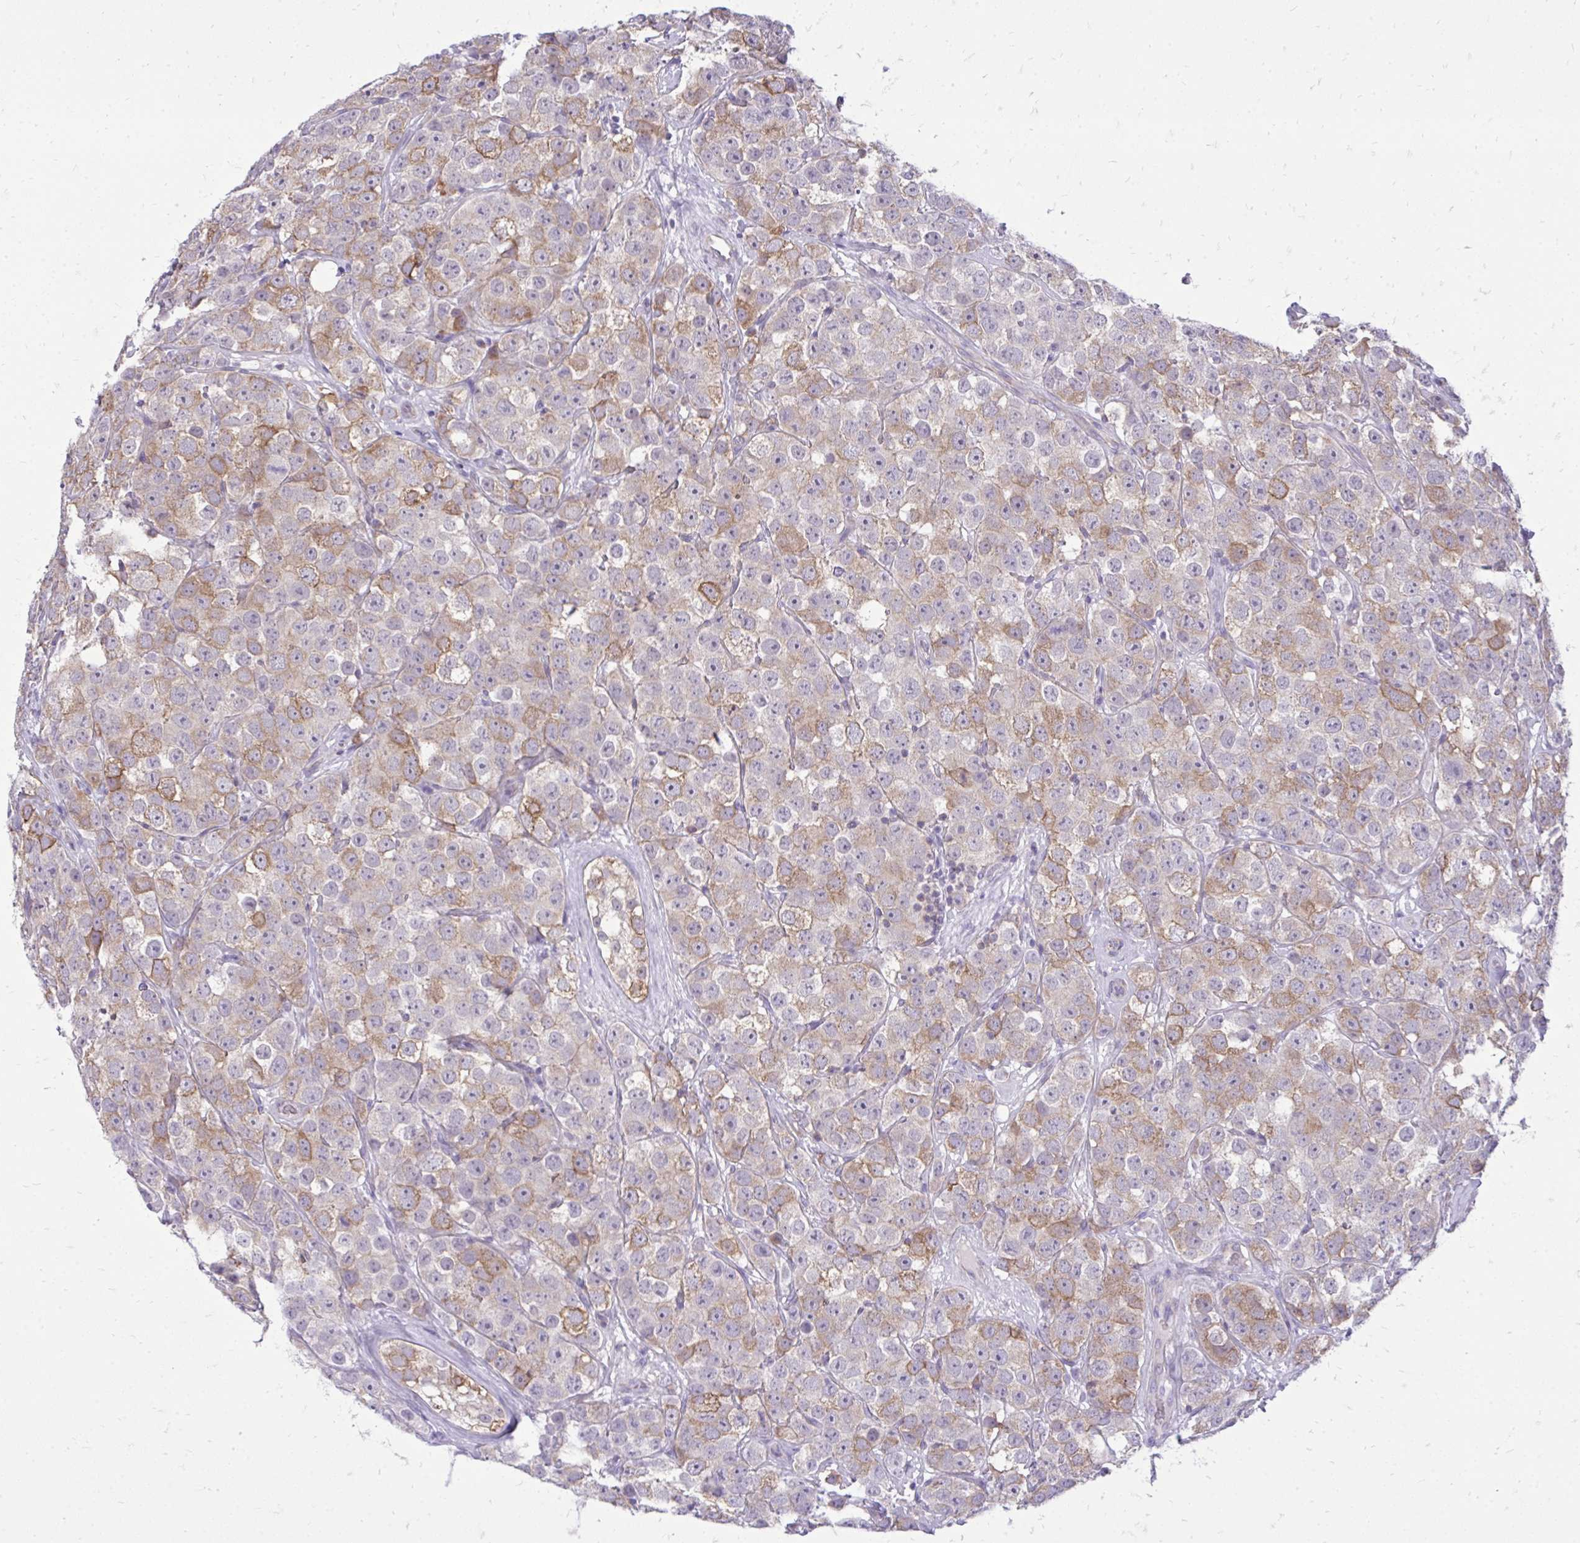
{"staining": {"intensity": "moderate", "quantity": "25%-75%", "location": "cytoplasmic/membranous"}, "tissue": "testis cancer", "cell_type": "Tumor cells", "image_type": "cancer", "snomed": [{"axis": "morphology", "description": "Seminoma, NOS"}, {"axis": "topography", "description": "Testis"}], "caption": "IHC histopathology image of human testis seminoma stained for a protein (brown), which shows medium levels of moderate cytoplasmic/membranous expression in approximately 25%-75% of tumor cells.", "gene": "SPTBN2", "patient": {"sex": "male", "age": 28}}